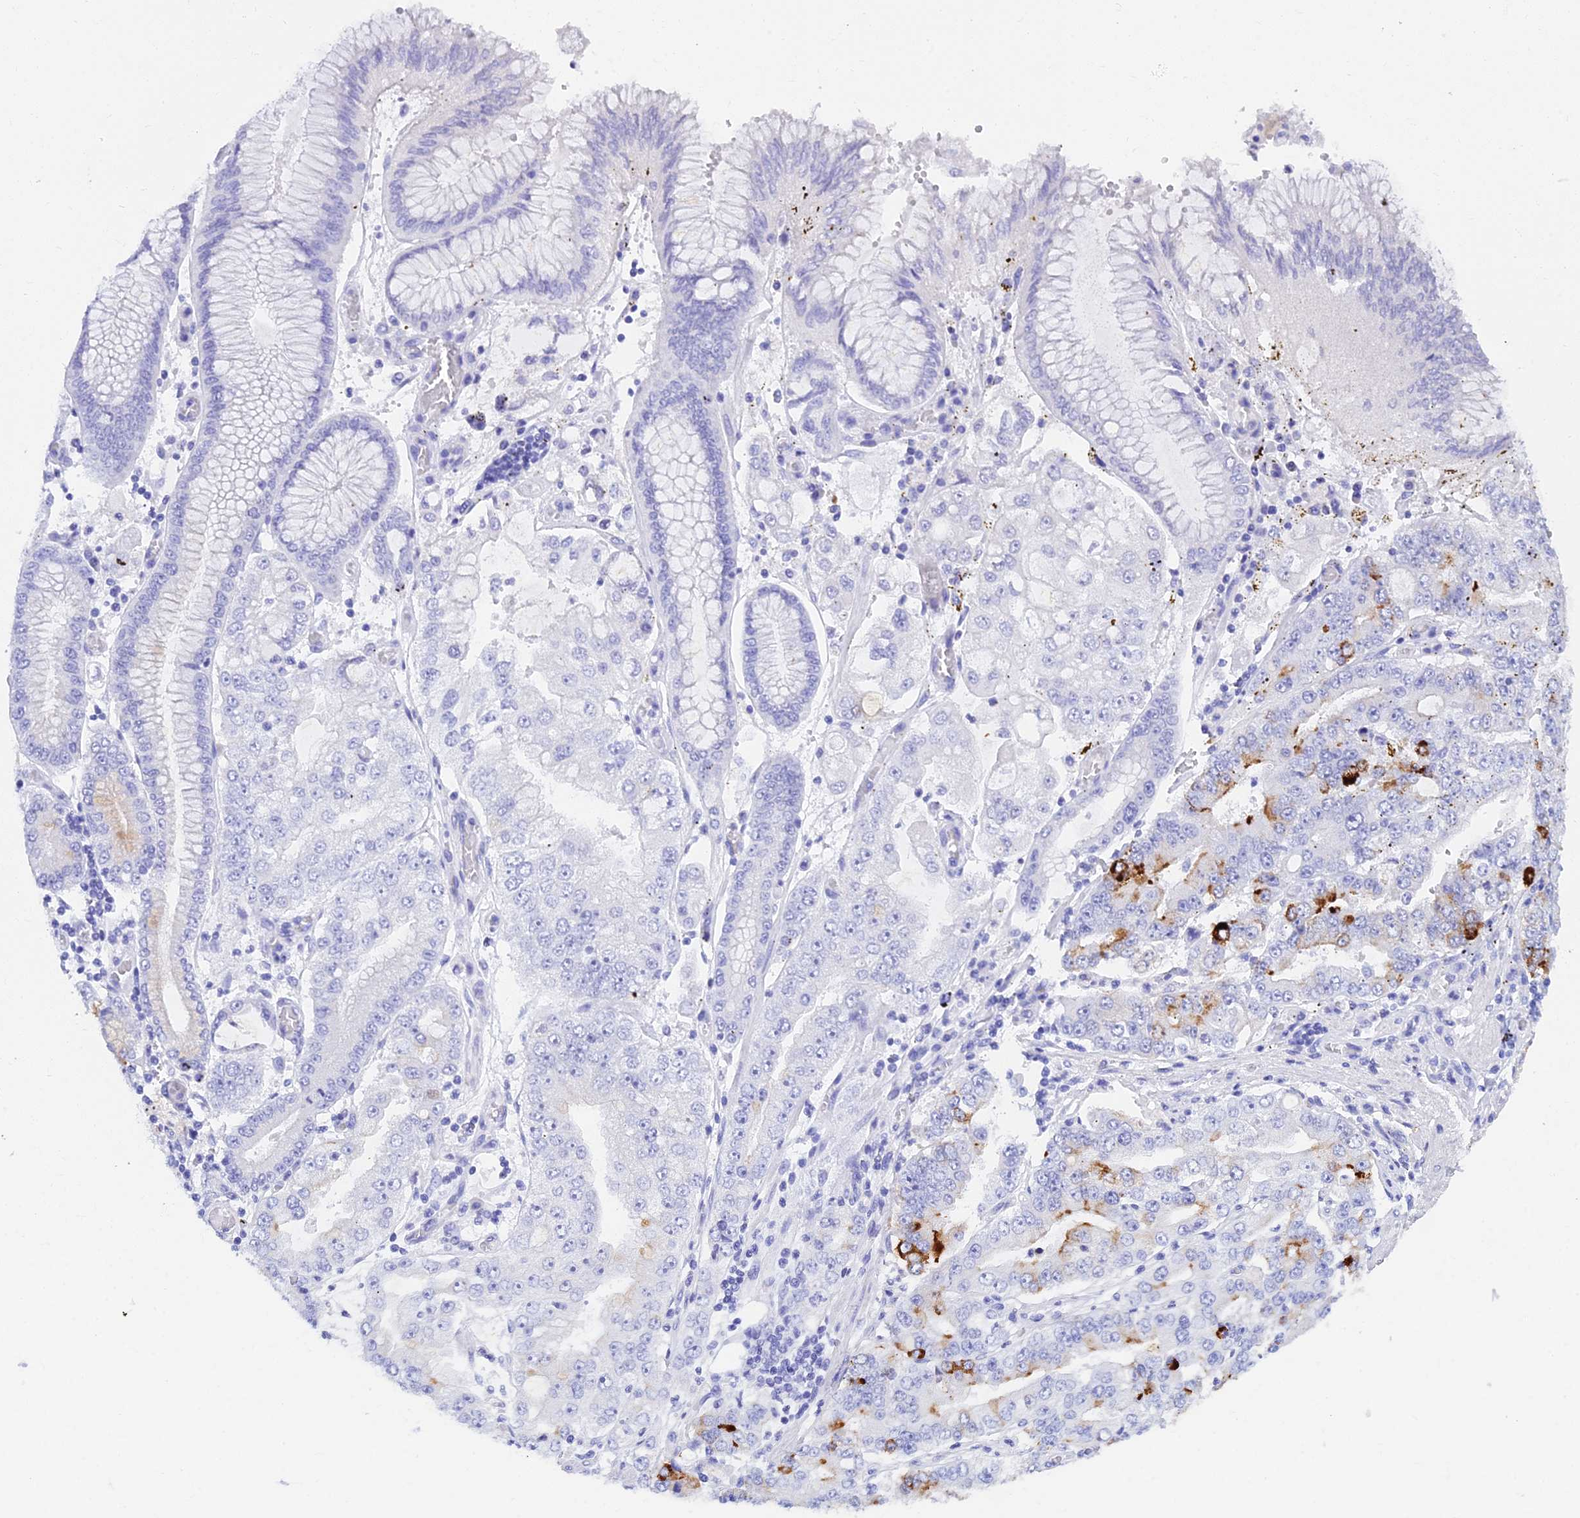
{"staining": {"intensity": "strong", "quantity": "<25%", "location": "cytoplasmic/membranous"}, "tissue": "stomach cancer", "cell_type": "Tumor cells", "image_type": "cancer", "snomed": [{"axis": "morphology", "description": "Adenocarcinoma, NOS"}, {"axis": "topography", "description": "Stomach"}], "caption": "A brown stain shows strong cytoplasmic/membranous positivity of a protein in human stomach adenocarcinoma tumor cells. Nuclei are stained in blue.", "gene": "REG1A", "patient": {"sex": "male", "age": 76}}